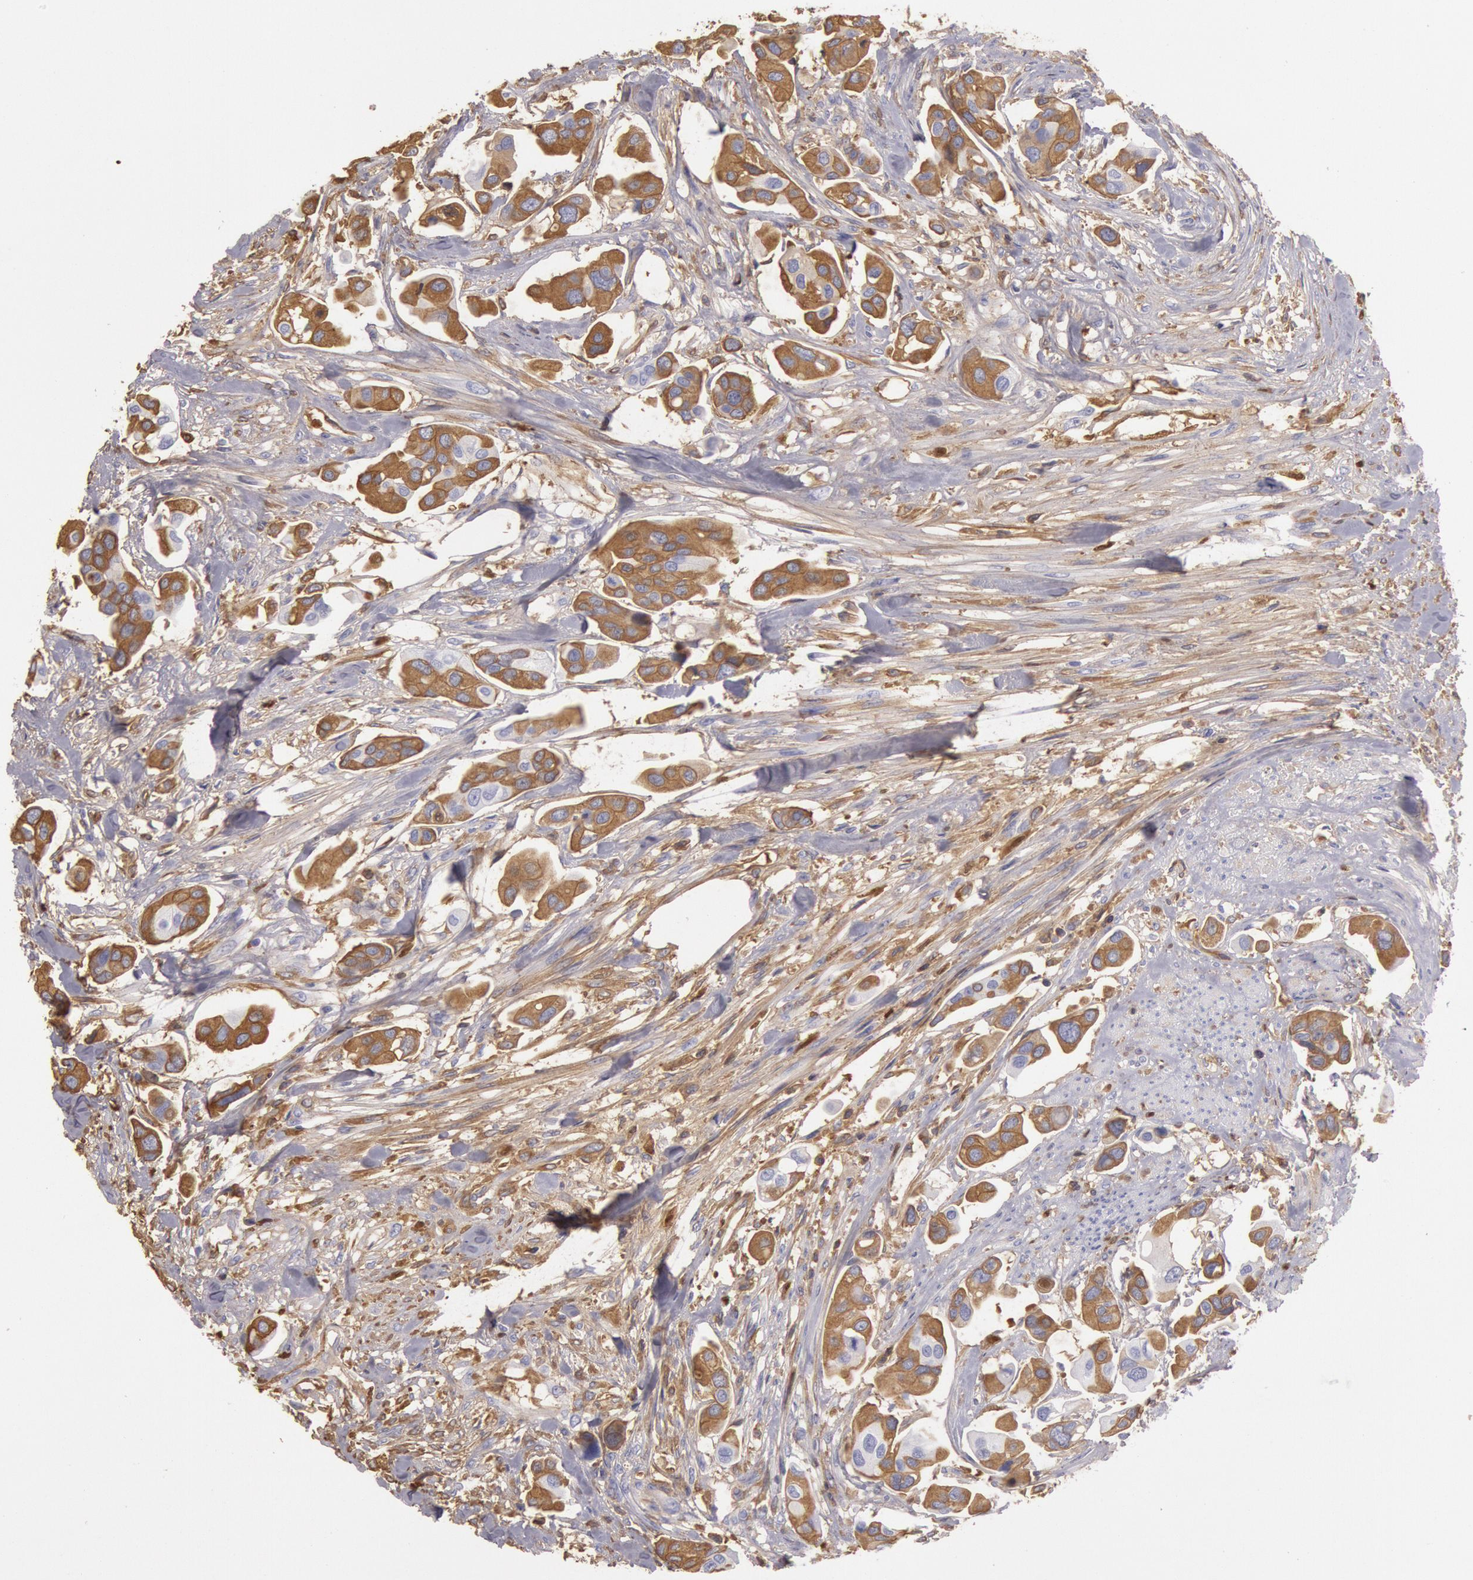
{"staining": {"intensity": "moderate", "quantity": ">75%", "location": "cytoplasmic/membranous"}, "tissue": "urothelial cancer", "cell_type": "Tumor cells", "image_type": "cancer", "snomed": [{"axis": "morphology", "description": "Adenocarcinoma, NOS"}, {"axis": "topography", "description": "Urinary bladder"}], "caption": "The photomicrograph exhibits immunohistochemical staining of adenocarcinoma. There is moderate cytoplasmic/membranous staining is identified in about >75% of tumor cells.", "gene": "IGHG1", "patient": {"sex": "male", "age": 61}}